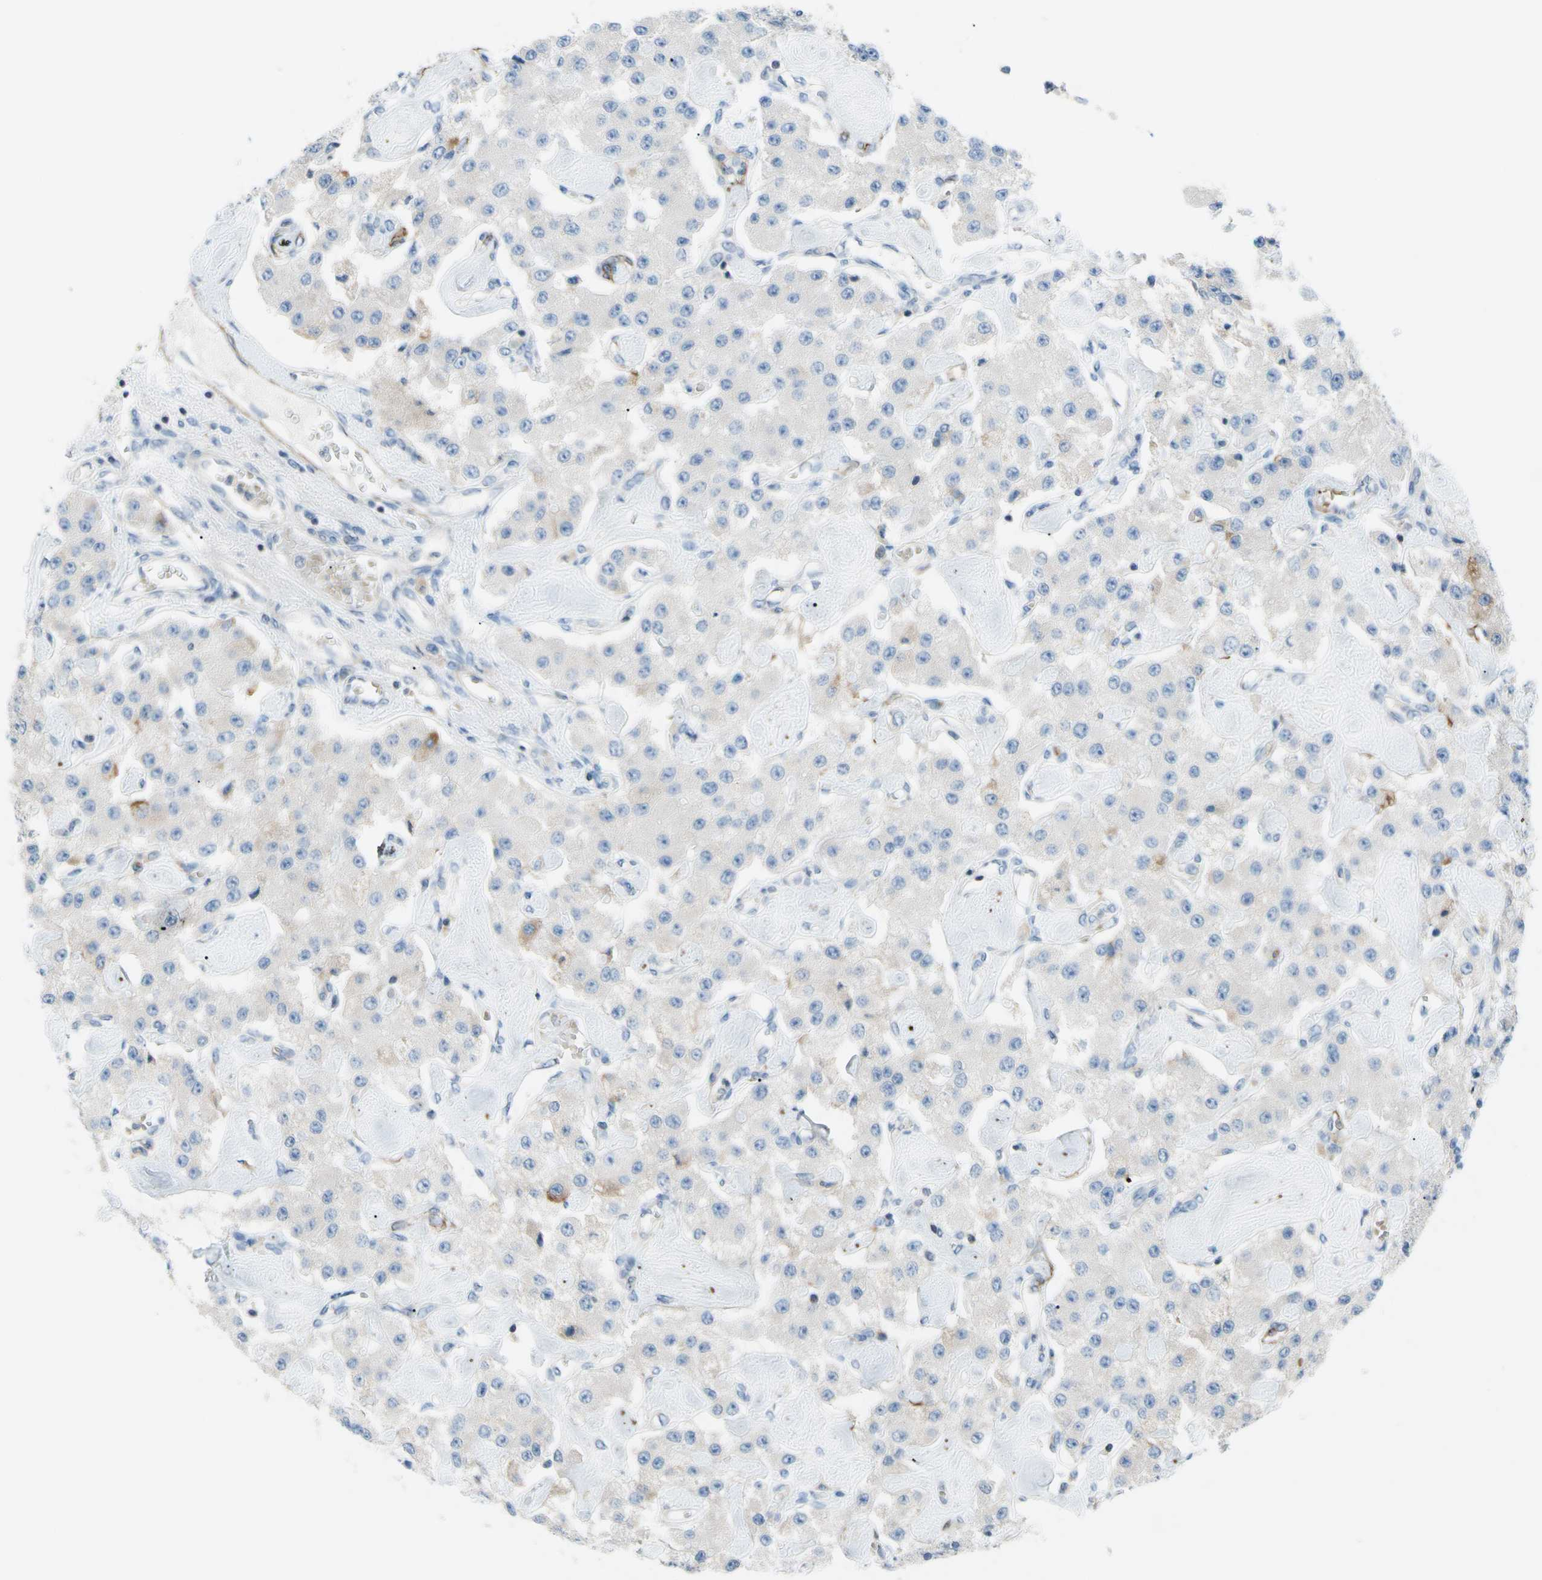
{"staining": {"intensity": "negative", "quantity": "none", "location": "none"}, "tissue": "carcinoid", "cell_type": "Tumor cells", "image_type": "cancer", "snomed": [{"axis": "morphology", "description": "Carcinoid, malignant, NOS"}, {"axis": "topography", "description": "Pancreas"}], "caption": "IHC of carcinoid (malignant) reveals no expression in tumor cells. Nuclei are stained in blue.", "gene": "PRRG2", "patient": {"sex": "male", "age": 41}}